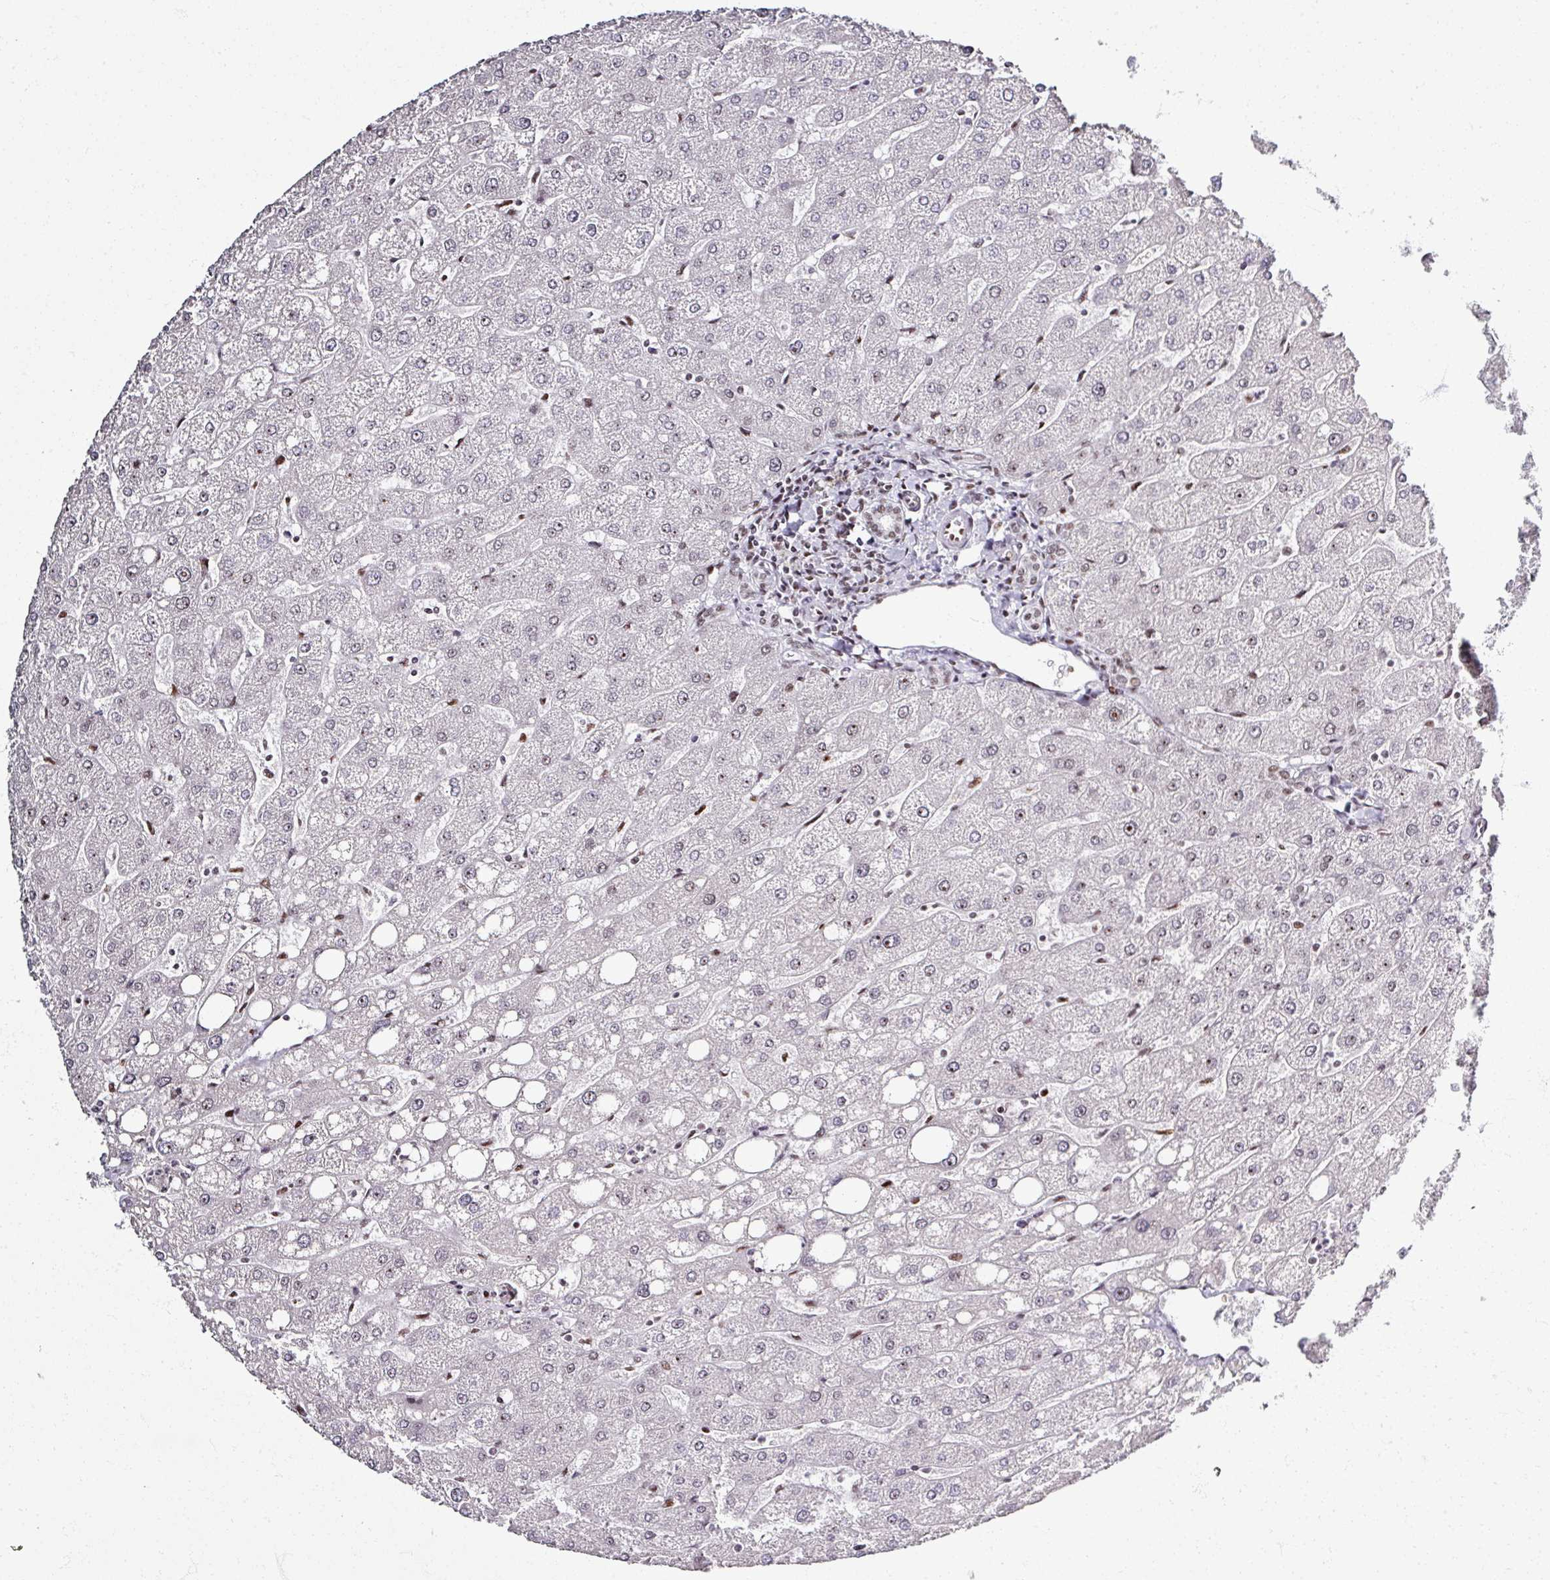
{"staining": {"intensity": "weak", "quantity": ">75%", "location": "nuclear"}, "tissue": "liver", "cell_type": "Cholangiocytes", "image_type": "normal", "snomed": [{"axis": "morphology", "description": "Normal tissue, NOS"}, {"axis": "topography", "description": "Liver"}], "caption": "A micrograph of human liver stained for a protein demonstrates weak nuclear brown staining in cholangiocytes.", "gene": "ADAR", "patient": {"sex": "male", "age": 67}}